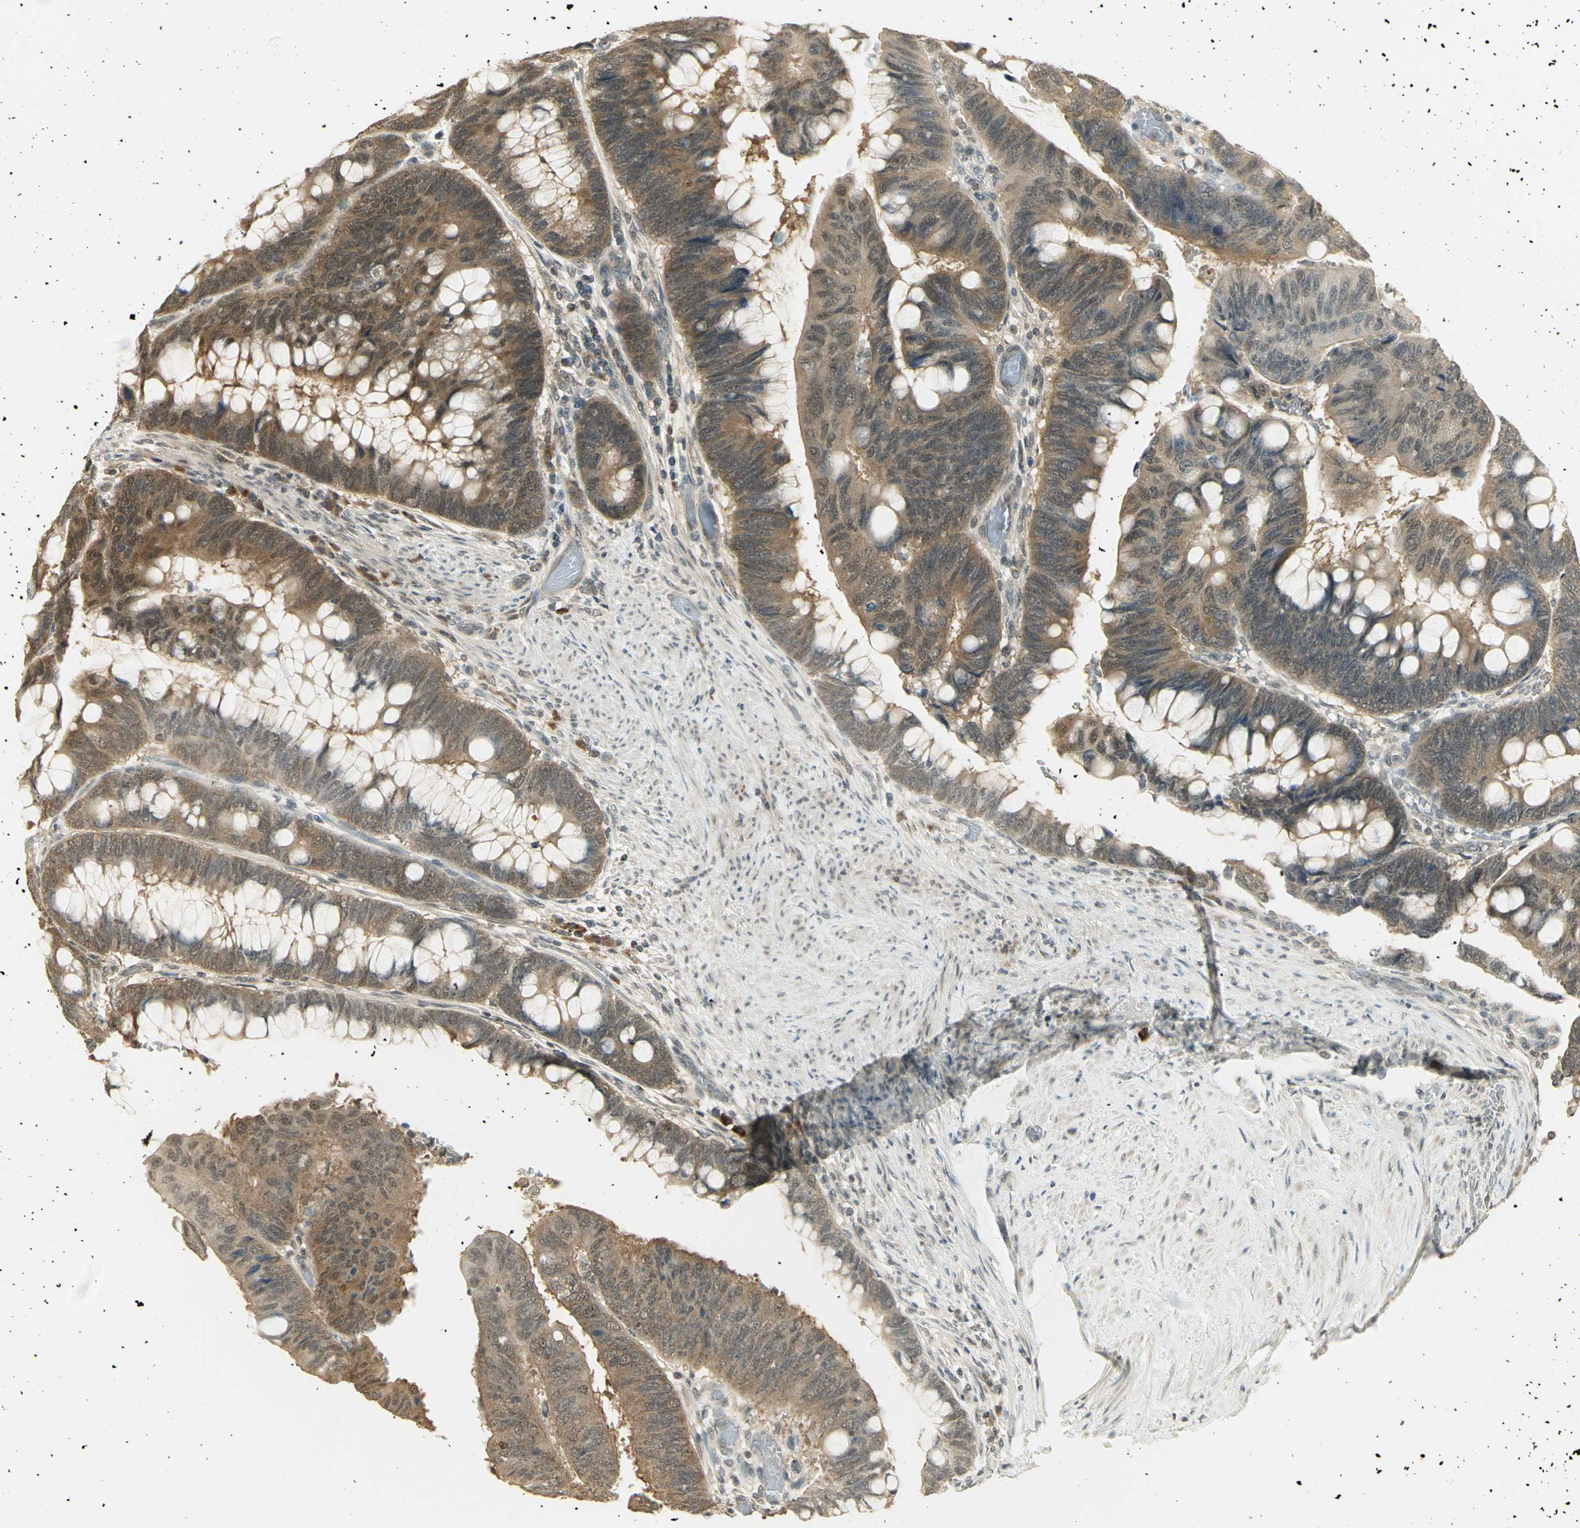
{"staining": {"intensity": "moderate", "quantity": ">75%", "location": "cytoplasmic/membranous"}, "tissue": "colorectal cancer", "cell_type": "Tumor cells", "image_type": "cancer", "snomed": [{"axis": "morphology", "description": "Normal tissue, NOS"}, {"axis": "morphology", "description": "Adenocarcinoma, NOS"}, {"axis": "topography", "description": "Rectum"}], "caption": "Brown immunohistochemical staining in adenocarcinoma (colorectal) demonstrates moderate cytoplasmic/membranous expression in approximately >75% of tumor cells.", "gene": "CDC34", "patient": {"sex": "male", "age": 92}}